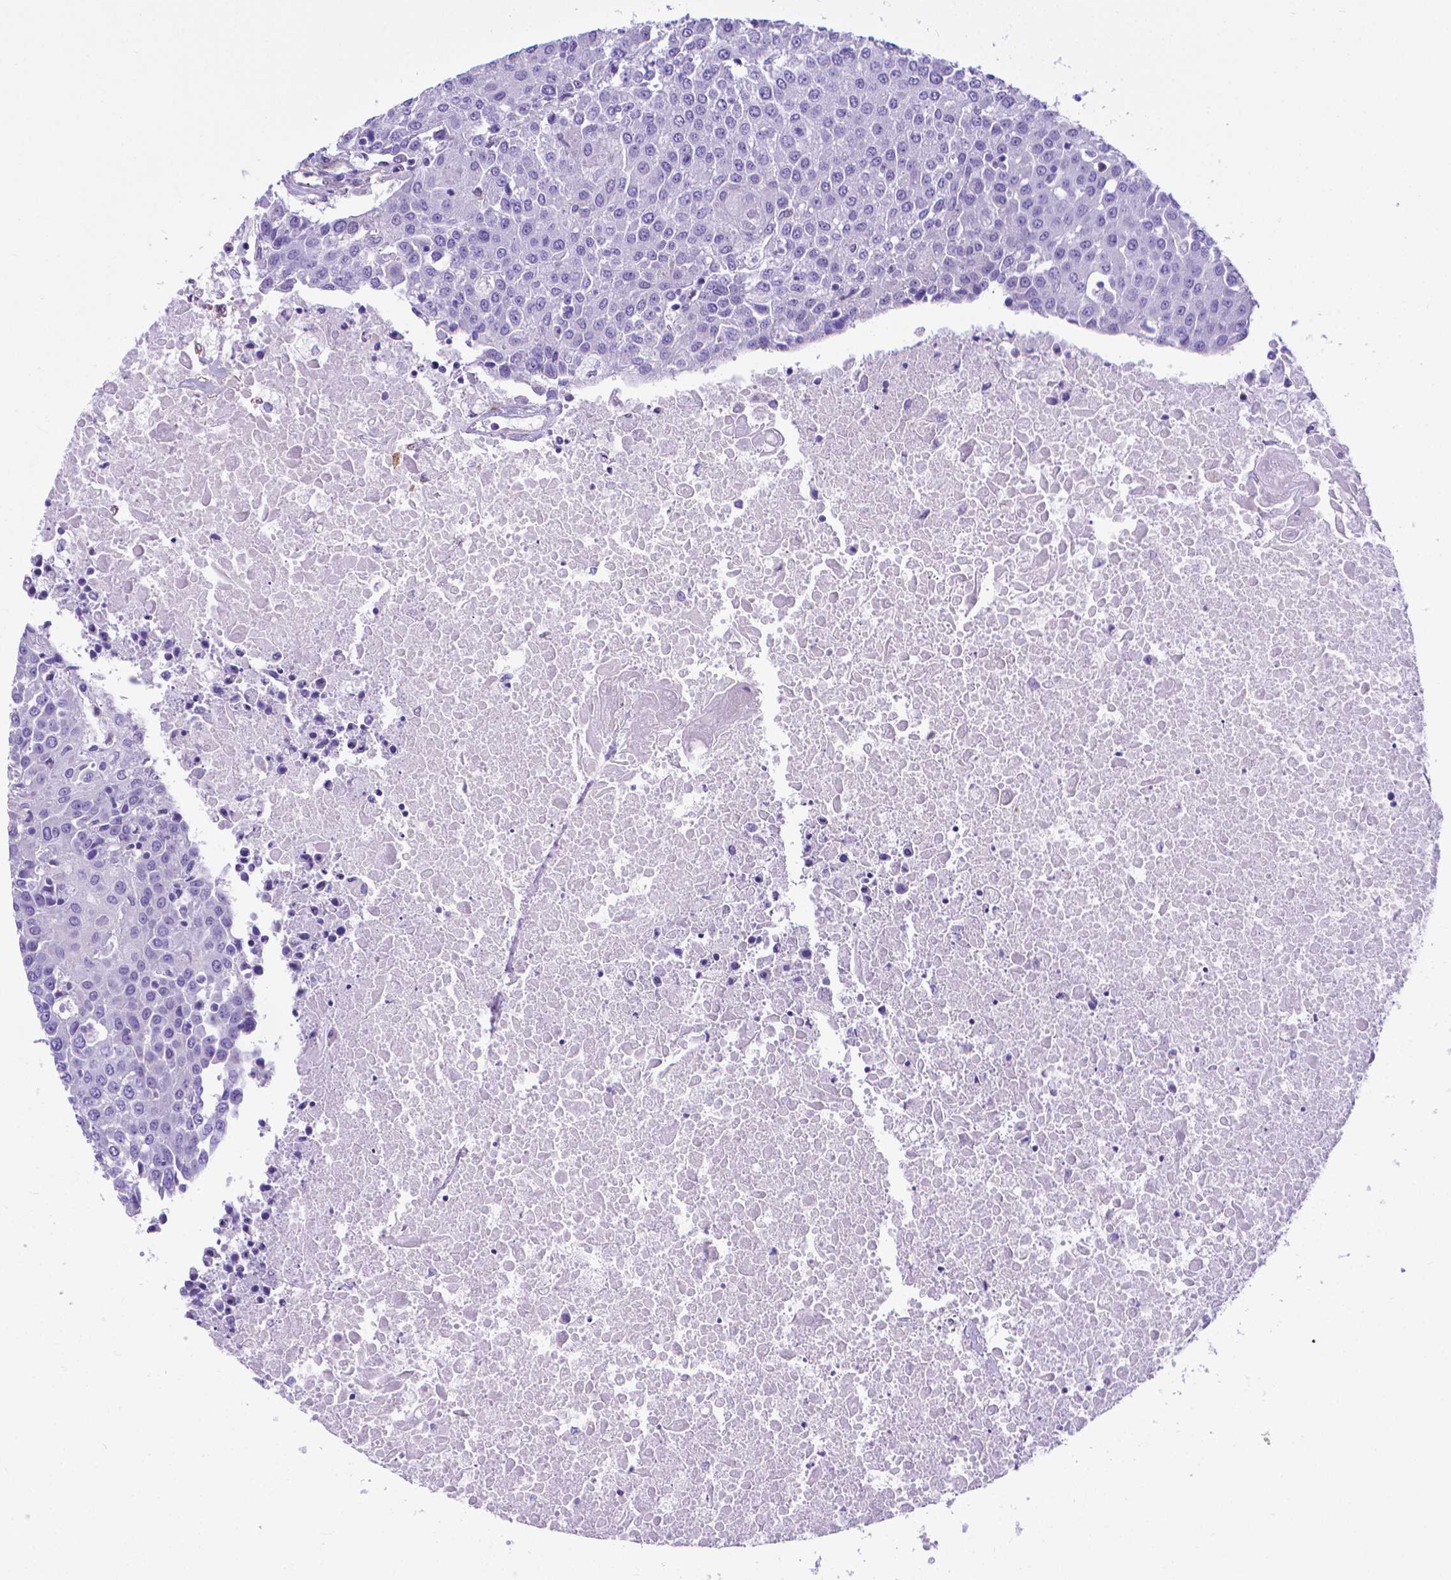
{"staining": {"intensity": "negative", "quantity": "none", "location": "none"}, "tissue": "urothelial cancer", "cell_type": "Tumor cells", "image_type": "cancer", "snomed": [{"axis": "morphology", "description": "Urothelial carcinoma, High grade"}, {"axis": "topography", "description": "Urinary bladder"}], "caption": "This is an IHC micrograph of human urothelial cancer. There is no positivity in tumor cells.", "gene": "CLIC4", "patient": {"sex": "female", "age": 85}}